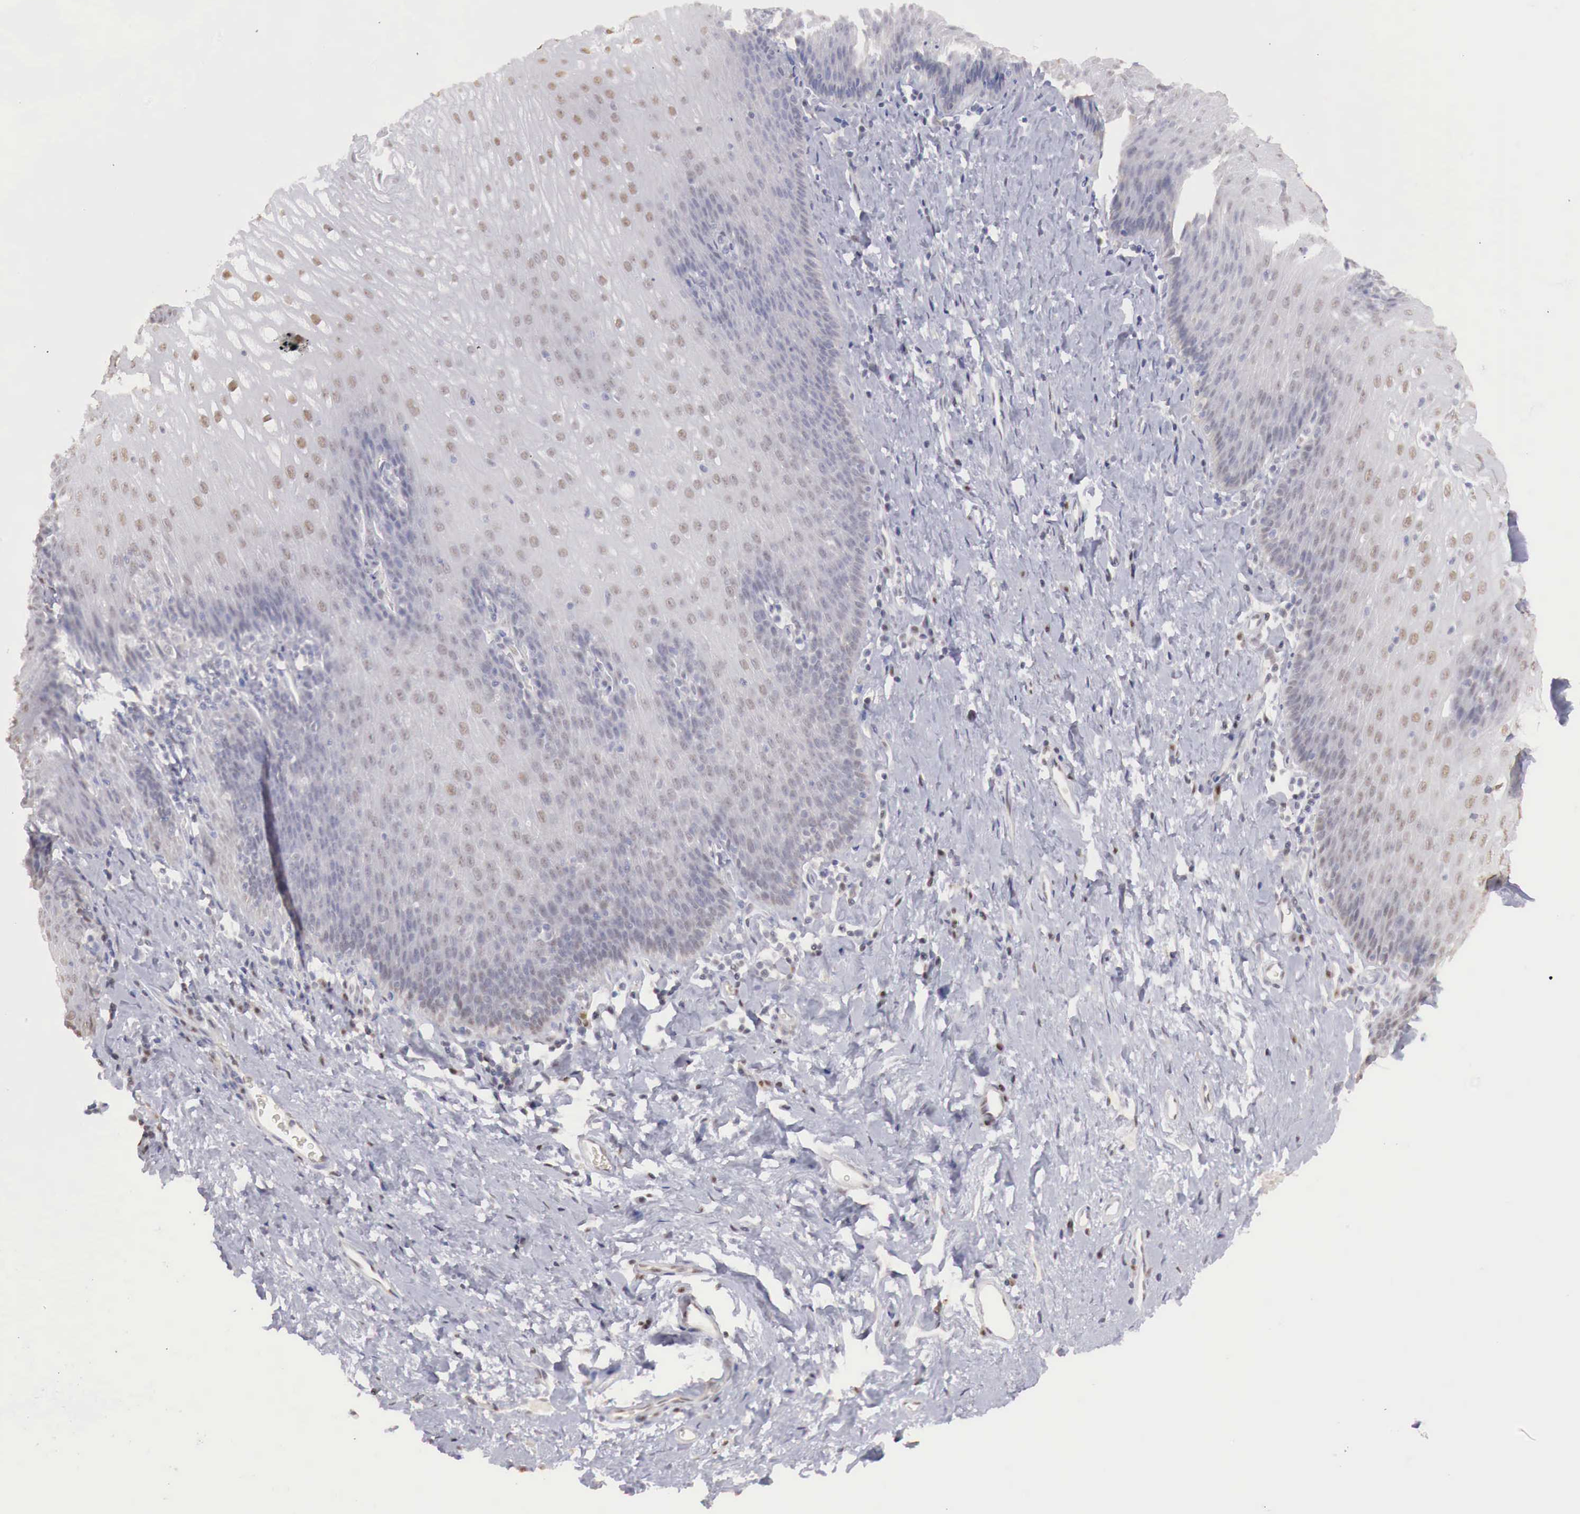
{"staining": {"intensity": "weak", "quantity": "<25%", "location": "nuclear"}, "tissue": "esophagus", "cell_type": "Squamous epithelial cells", "image_type": "normal", "snomed": [{"axis": "morphology", "description": "Normal tissue, NOS"}, {"axis": "topography", "description": "Esophagus"}], "caption": "Normal esophagus was stained to show a protein in brown. There is no significant positivity in squamous epithelial cells. Nuclei are stained in blue.", "gene": "UBA1", "patient": {"sex": "female", "age": 61}}